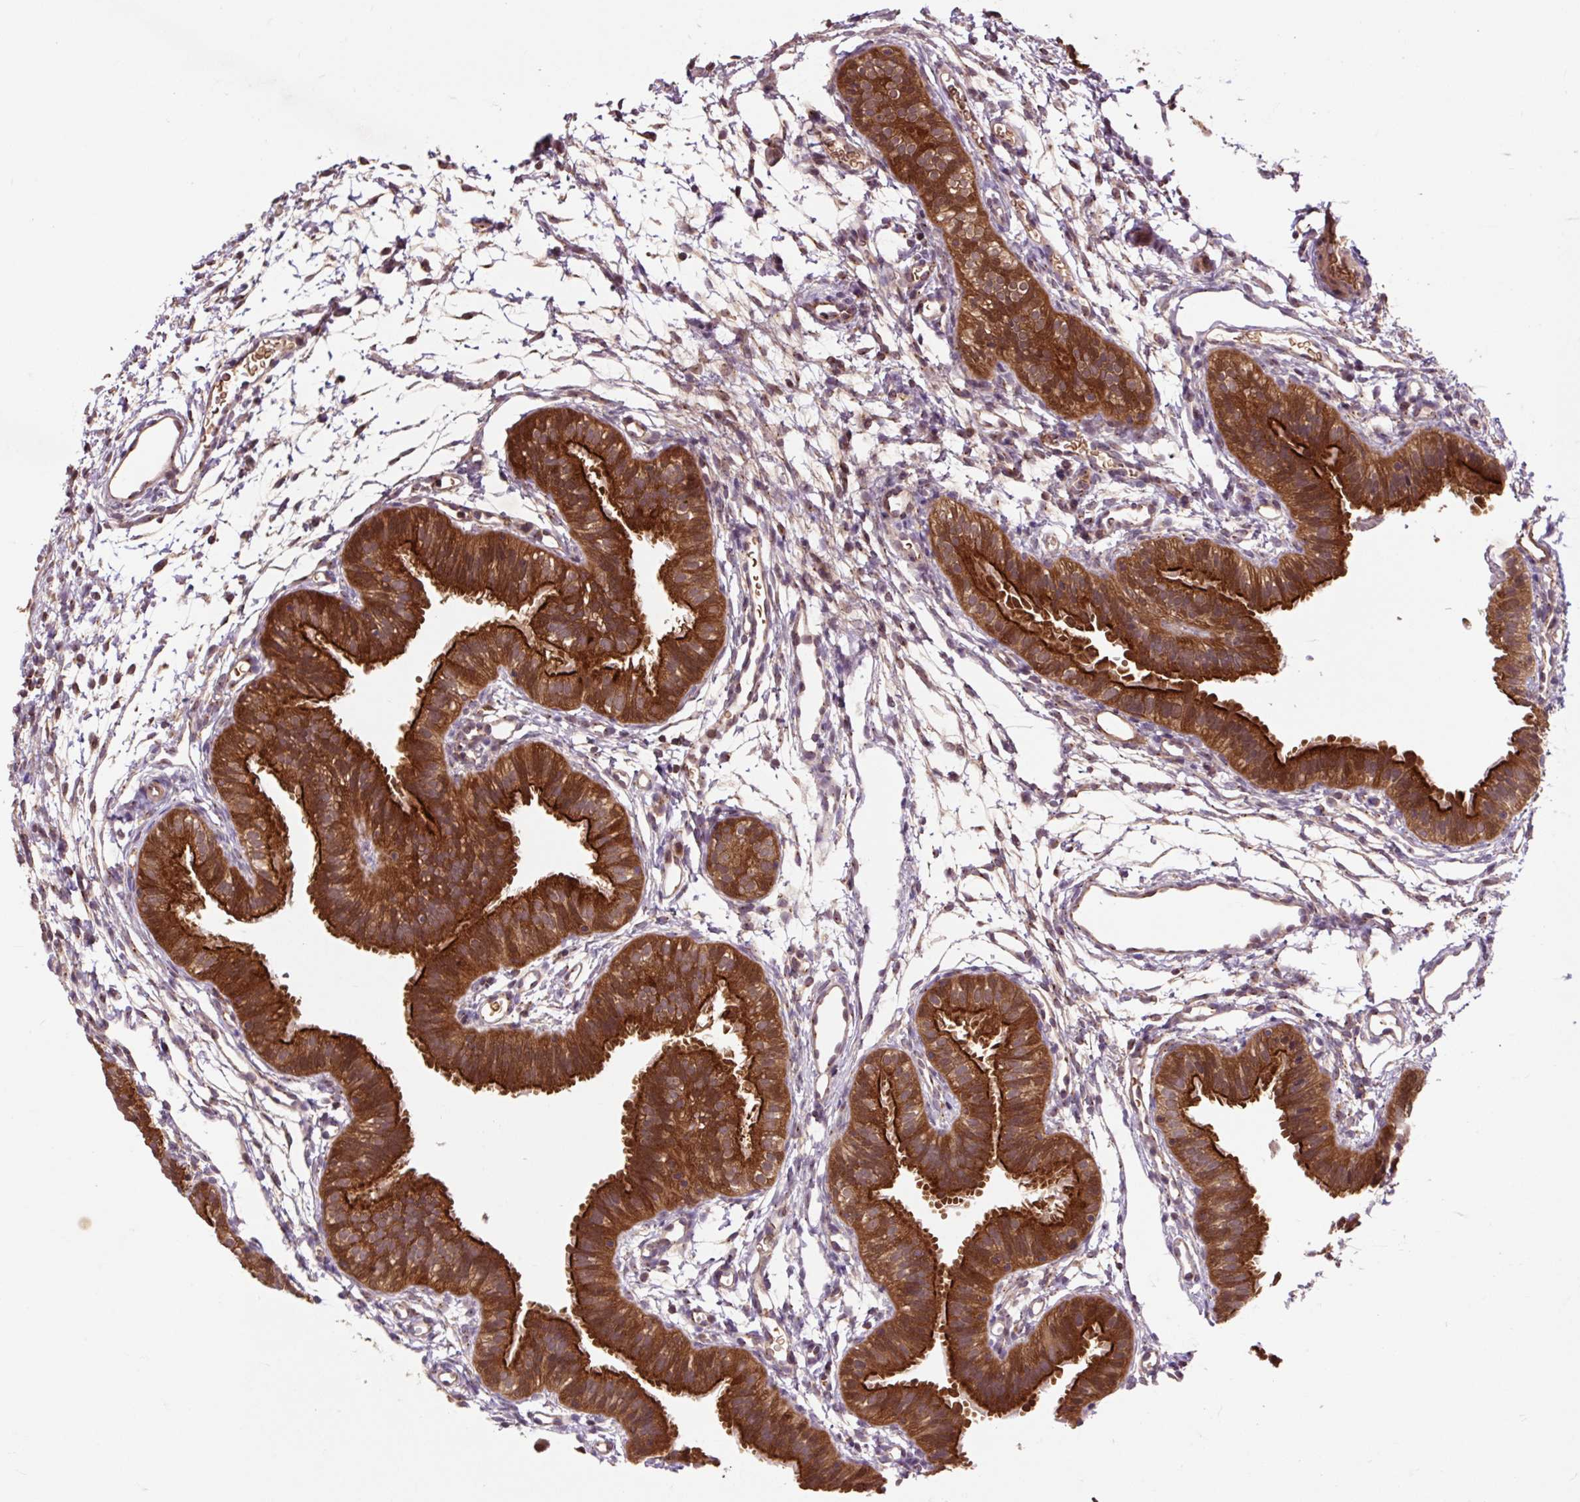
{"staining": {"intensity": "strong", "quantity": ">75%", "location": "cytoplasmic/membranous"}, "tissue": "fallopian tube", "cell_type": "Glandular cells", "image_type": "normal", "snomed": [{"axis": "morphology", "description": "Normal tissue, NOS"}, {"axis": "topography", "description": "Fallopian tube"}], "caption": "The histopathology image shows immunohistochemical staining of normal fallopian tube. There is strong cytoplasmic/membranous expression is appreciated in approximately >75% of glandular cells. The protein of interest is shown in brown color, while the nuclei are stained blue.", "gene": "MMS19", "patient": {"sex": "female", "age": 35}}